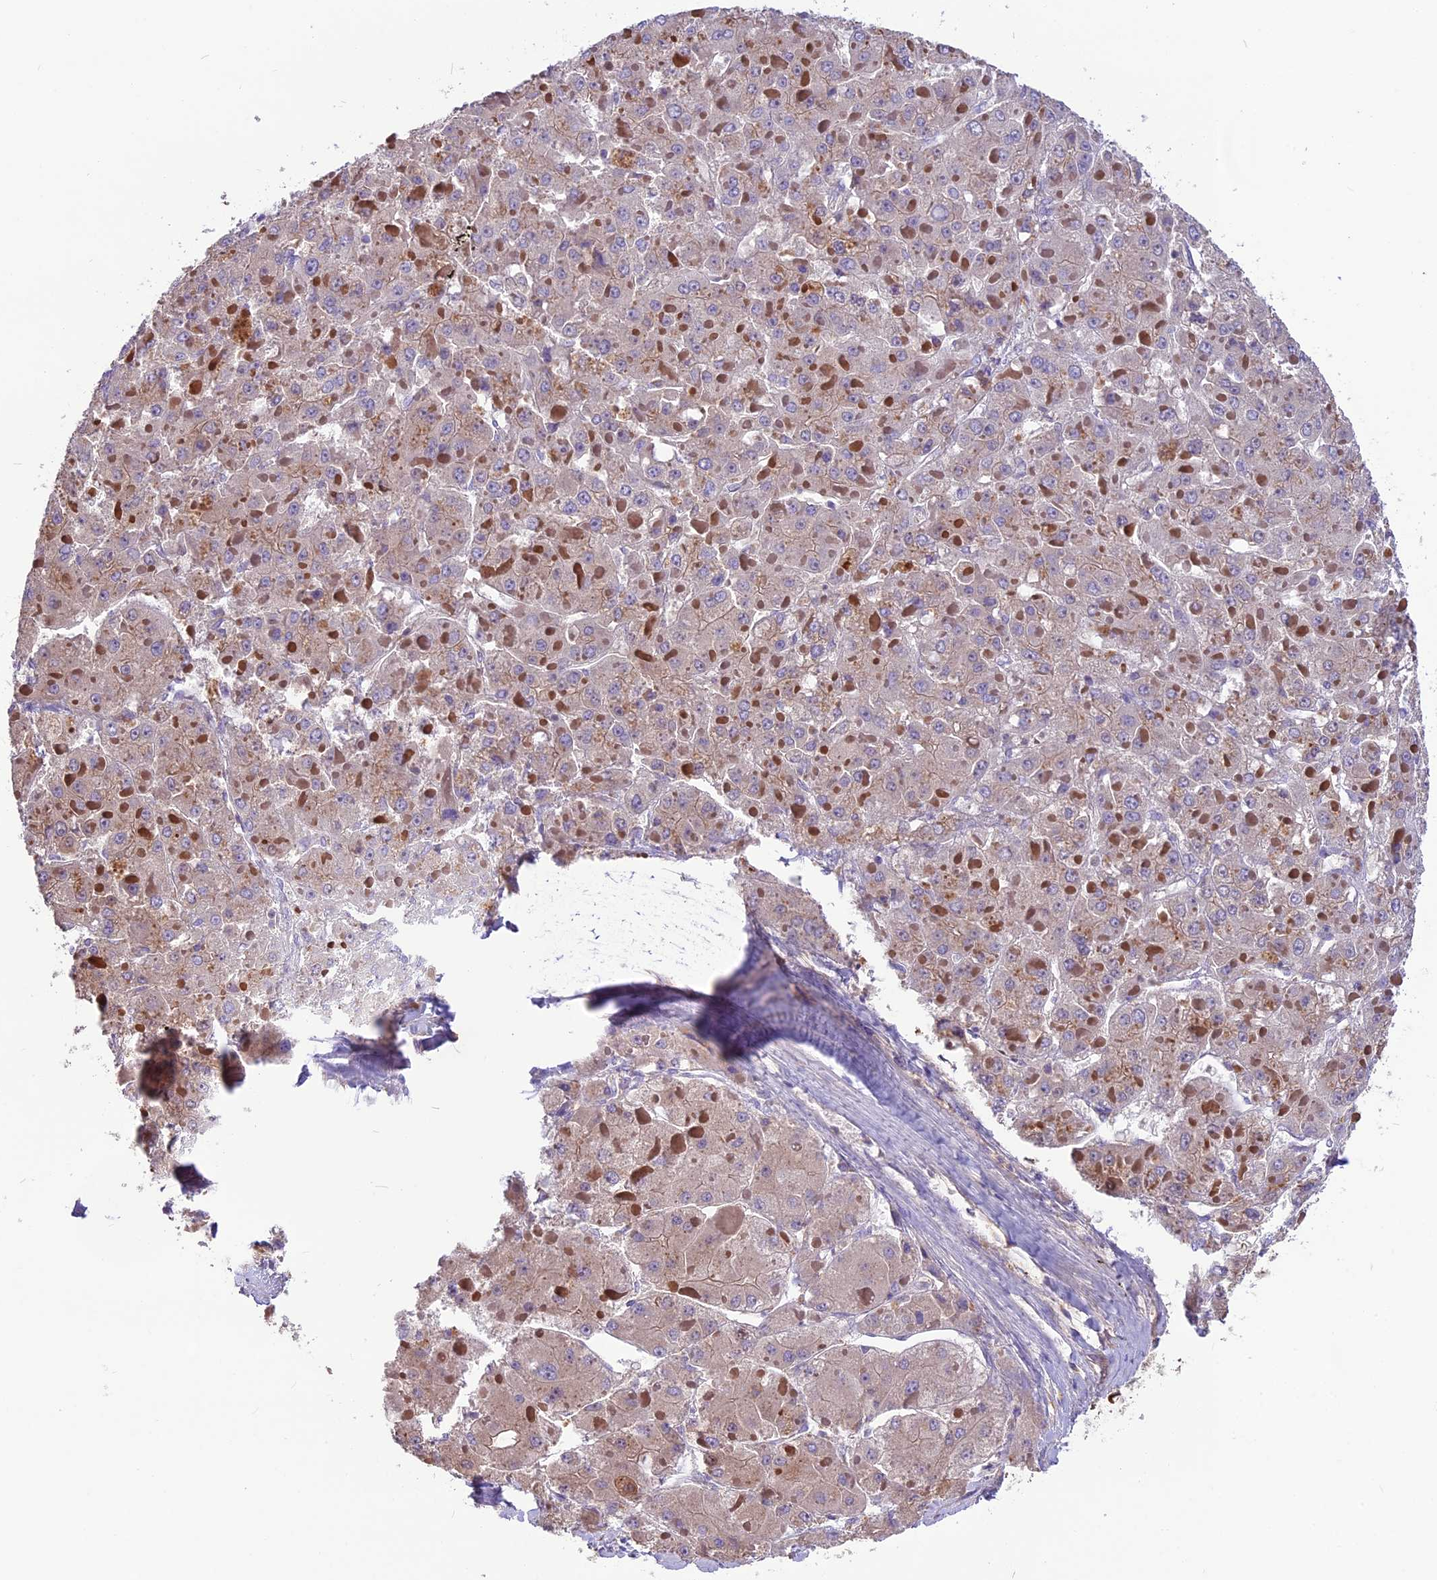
{"staining": {"intensity": "weak", "quantity": "<25%", "location": "cytoplasmic/membranous"}, "tissue": "liver cancer", "cell_type": "Tumor cells", "image_type": "cancer", "snomed": [{"axis": "morphology", "description": "Carcinoma, Hepatocellular, NOS"}, {"axis": "topography", "description": "Liver"}], "caption": "DAB (3,3'-diaminobenzidine) immunohistochemical staining of liver cancer (hepatocellular carcinoma) demonstrates no significant expression in tumor cells.", "gene": "ANO3", "patient": {"sex": "female", "age": 73}}